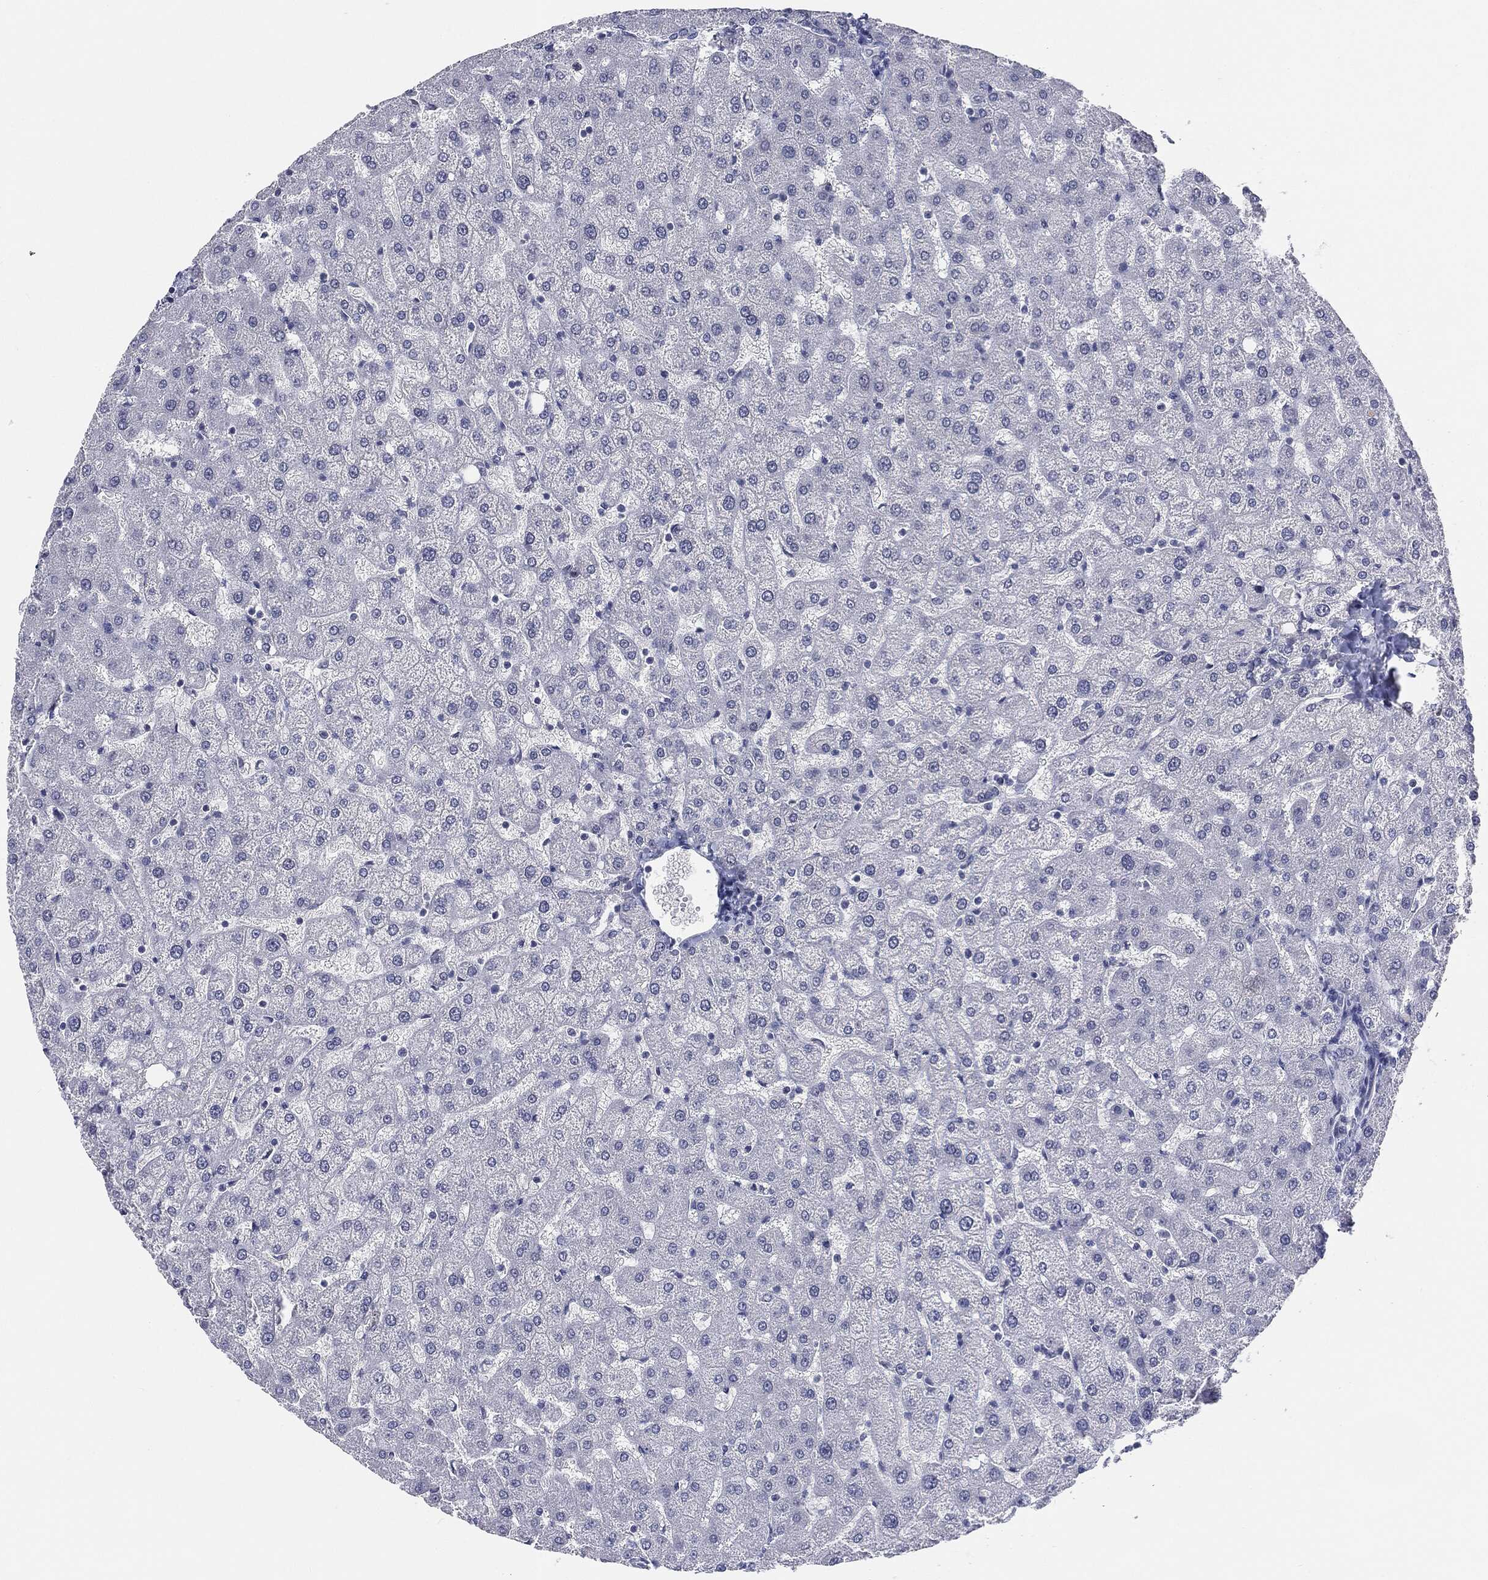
{"staining": {"intensity": "negative", "quantity": "none", "location": "none"}, "tissue": "liver", "cell_type": "Cholangiocytes", "image_type": "normal", "snomed": [{"axis": "morphology", "description": "Normal tissue, NOS"}, {"axis": "topography", "description": "Liver"}], "caption": "DAB immunohistochemical staining of unremarkable liver demonstrates no significant expression in cholangiocytes. (DAB immunohistochemistry with hematoxylin counter stain).", "gene": "CGB1", "patient": {"sex": "female", "age": 50}}